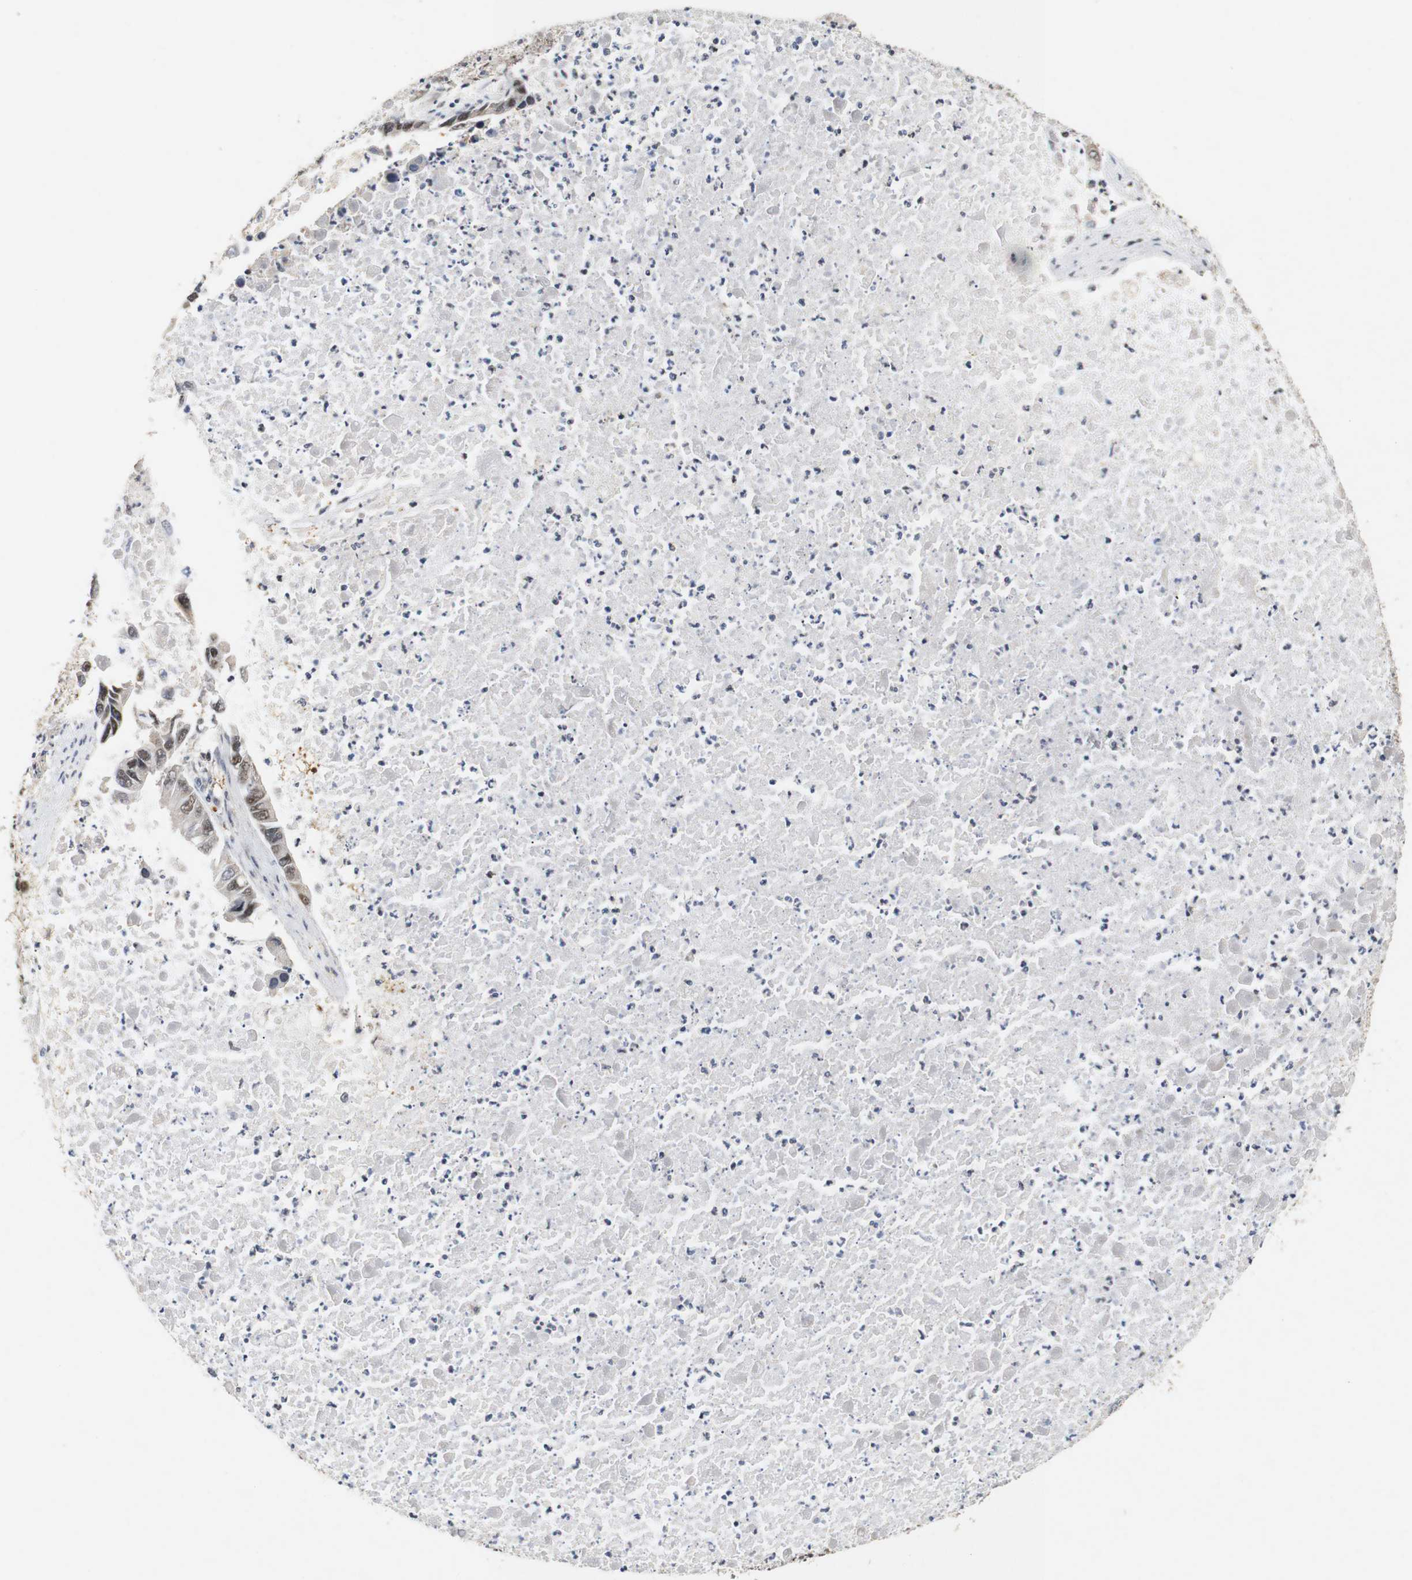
{"staining": {"intensity": "weak", "quantity": "25%-75%", "location": "nuclear"}, "tissue": "lung cancer", "cell_type": "Tumor cells", "image_type": "cancer", "snomed": [{"axis": "morphology", "description": "Adenocarcinoma, NOS"}, {"axis": "topography", "description": "Lung"}], "caption": "DAB (3,3'-diaminobenzidine) immunohistochemical staining of lung cancer (adenocarcinoma) reveals weak nuclear protein staining in approximately 25%-75% of tumor cells.", "gene": "PYM1", "patient": {"sex": "female", "age": 51}}